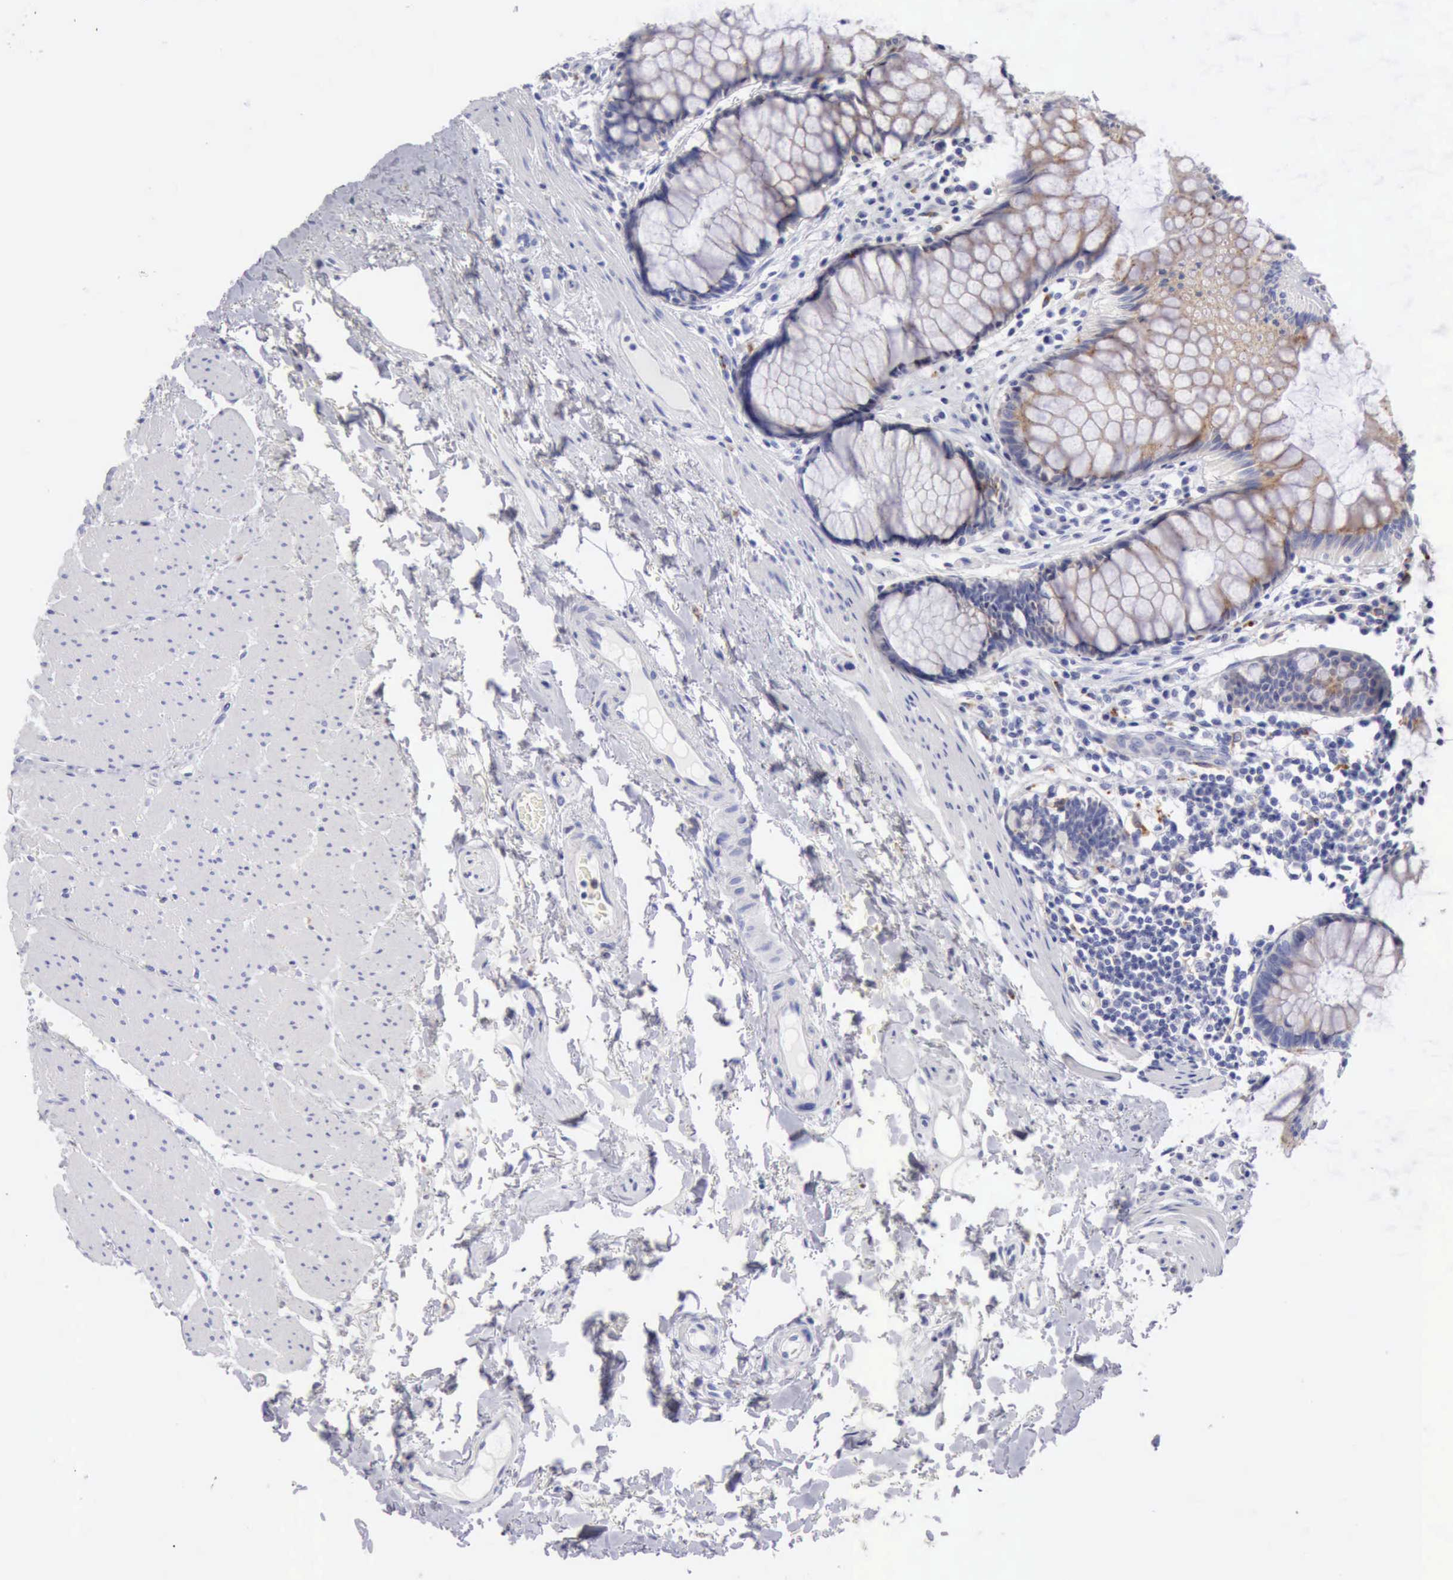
{"staining": {"intensity": "moderate", "quantity": "25%-75%", "location": "cytoplasmic/membranous"}, "tissue": "rectum", "cell_type": "Glandular cells", "image_type": "normal", "snomed": [{"axis": "morphology", "description": "Normal tissue, NOS"}, {"axis": "topography", "description": "Rectum"}], "caption": "Protein positivity by immunohistochemistry reveals moderate cytoplasmic/membranous expression in about 25%-75% of glandular cells in unremarkable rectum. (DAB IHC, brown staining for protein, blue staining for nuclei).", "gene": "CTSS", "patient": {"sex": "male", "age": 77}}